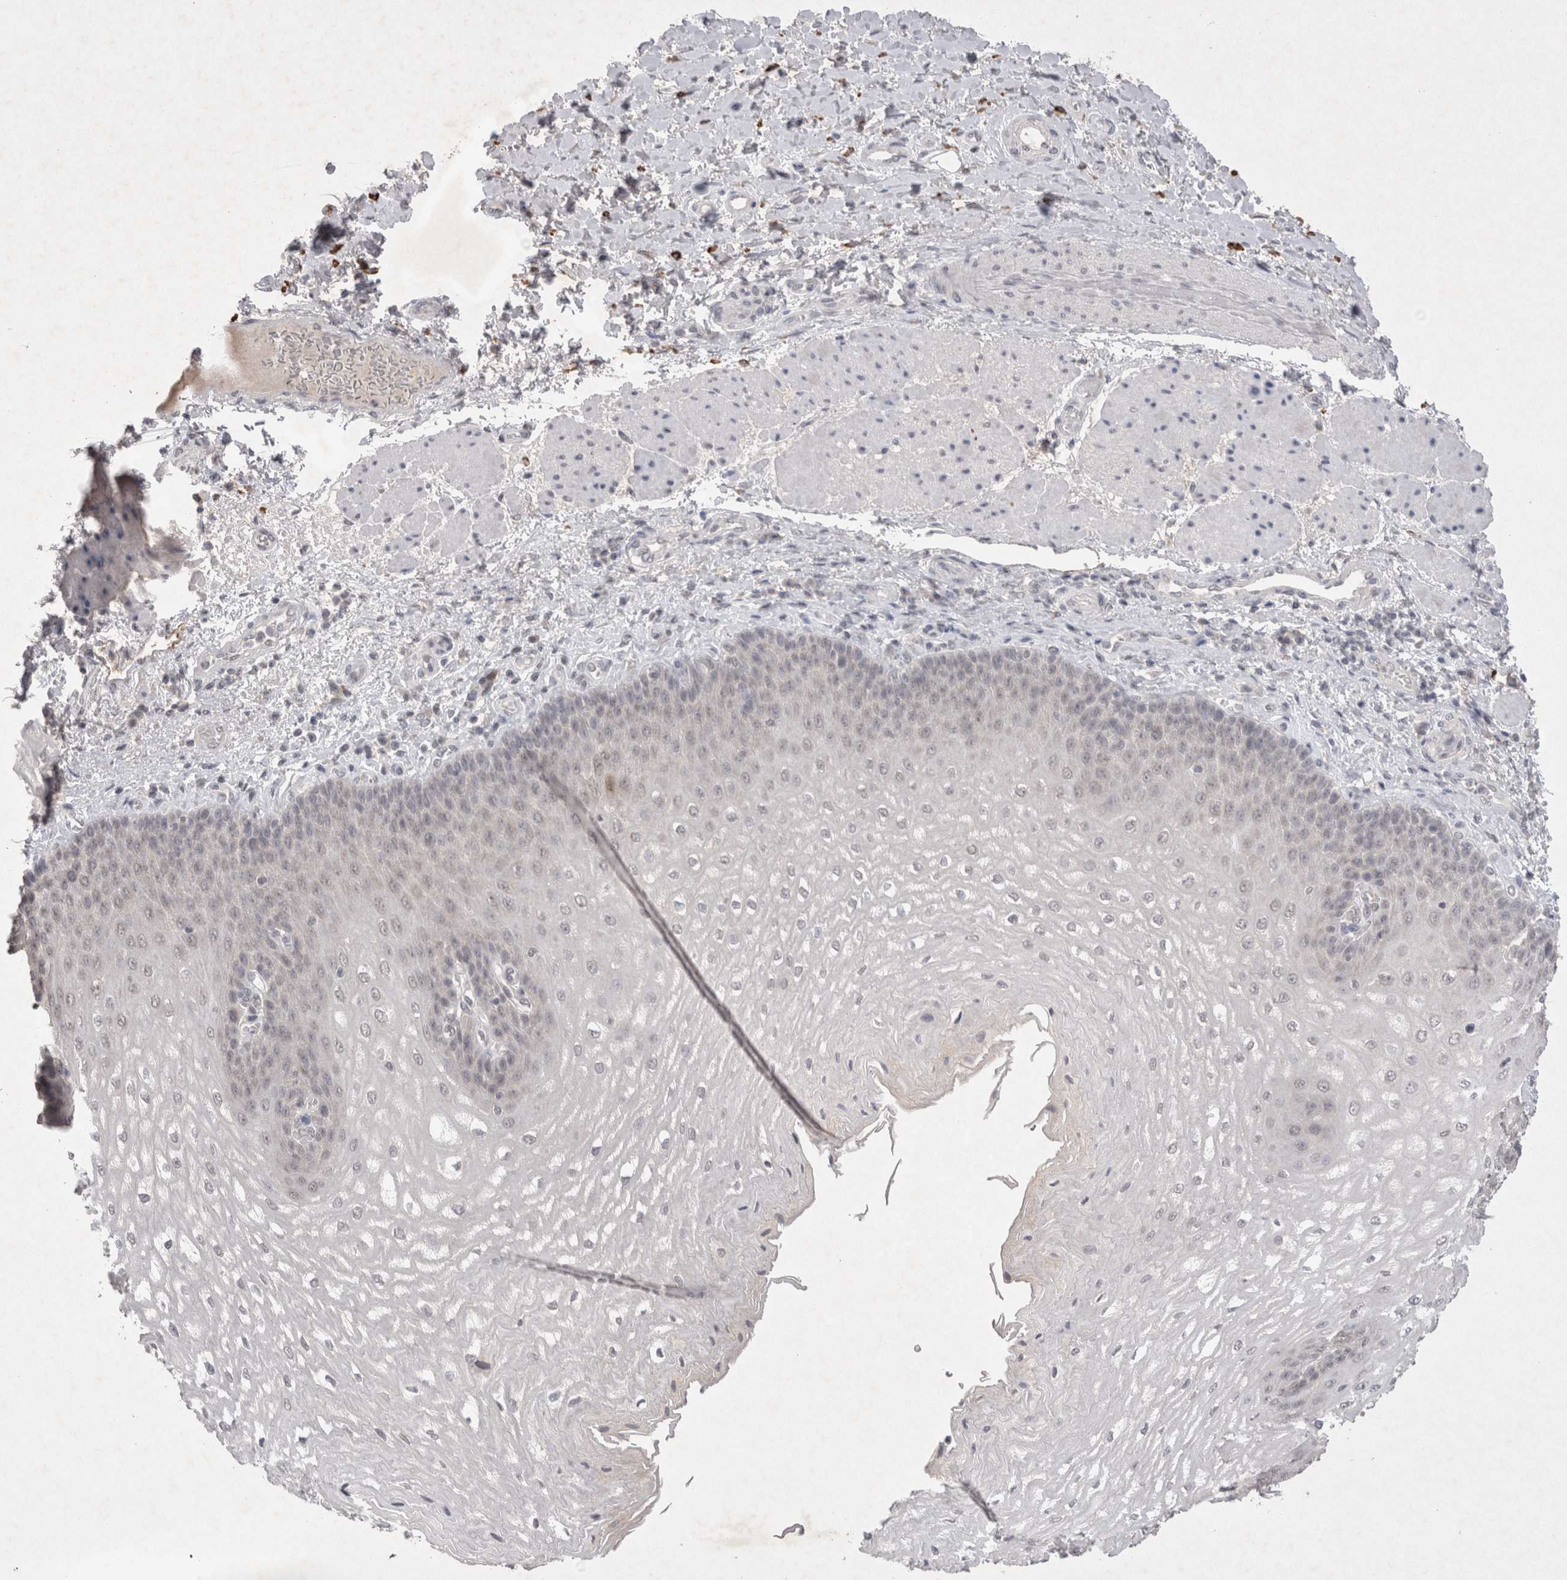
{"staining": {"intensity": "negative", "quantity": "none", "location": "none"}, "tissue": "esophagus", "cell_type": "Squamous epithelial cells", "image_type": "normal", "snomed": [{"axis": "morphology", "description": "Normal tissue, NOS"}, {"axis": "topography", "description": "Esophagus"}], "caption": "DAB immunohistochemical staining of normal human esophagus shows no significant positivity in squamous epithelial cells. (DAB immunohistochemistry (IHC), high magnification).", "gene": "LYVE1", "patient": {"sex": "male", "age": 54}}